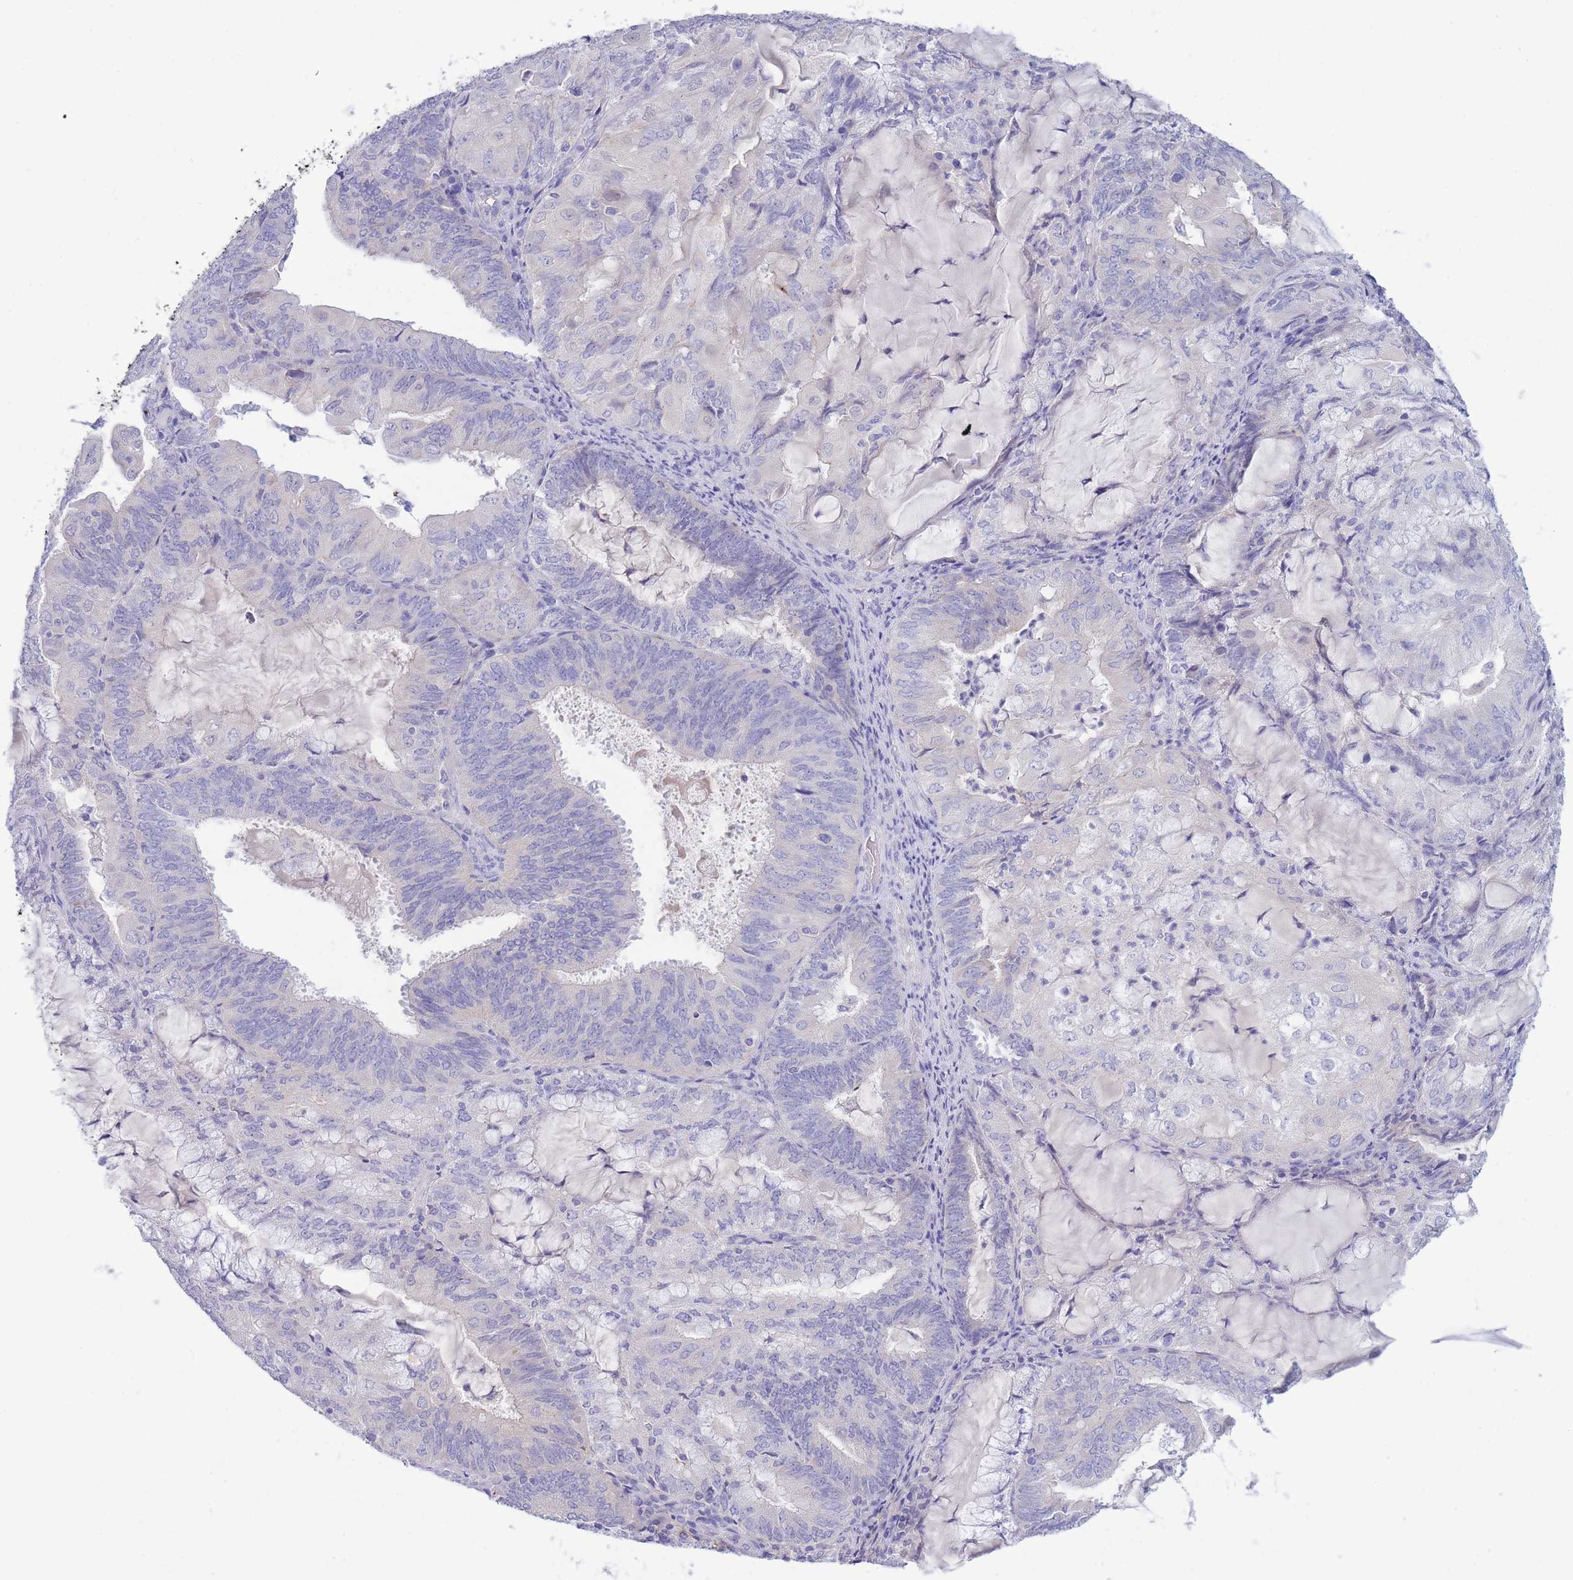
{"staining": {"intensity": "negative", "quantity": "none", "location": "none"}, "tissue": "endometrial cancer", "cell_type": "Tumor cells", "image_type": "cancer", "snomed": [{"axis": "morphology", "description": "Adenocarcinoma, NOS"}, {"axis": "topography", "description": "Endometrium"}], "caption": "Immunohistochemical staining of human adenocarcinoma (endometrial) displays no significant expression in tumor cells. The staining is performed using DAB (3,3'-diaminobenzidine) brown chromogen with nuclei counter-stained in using hematoxylin.", "gene": "PCDHB3", "patient": {"sex": "female", "age": 81}}